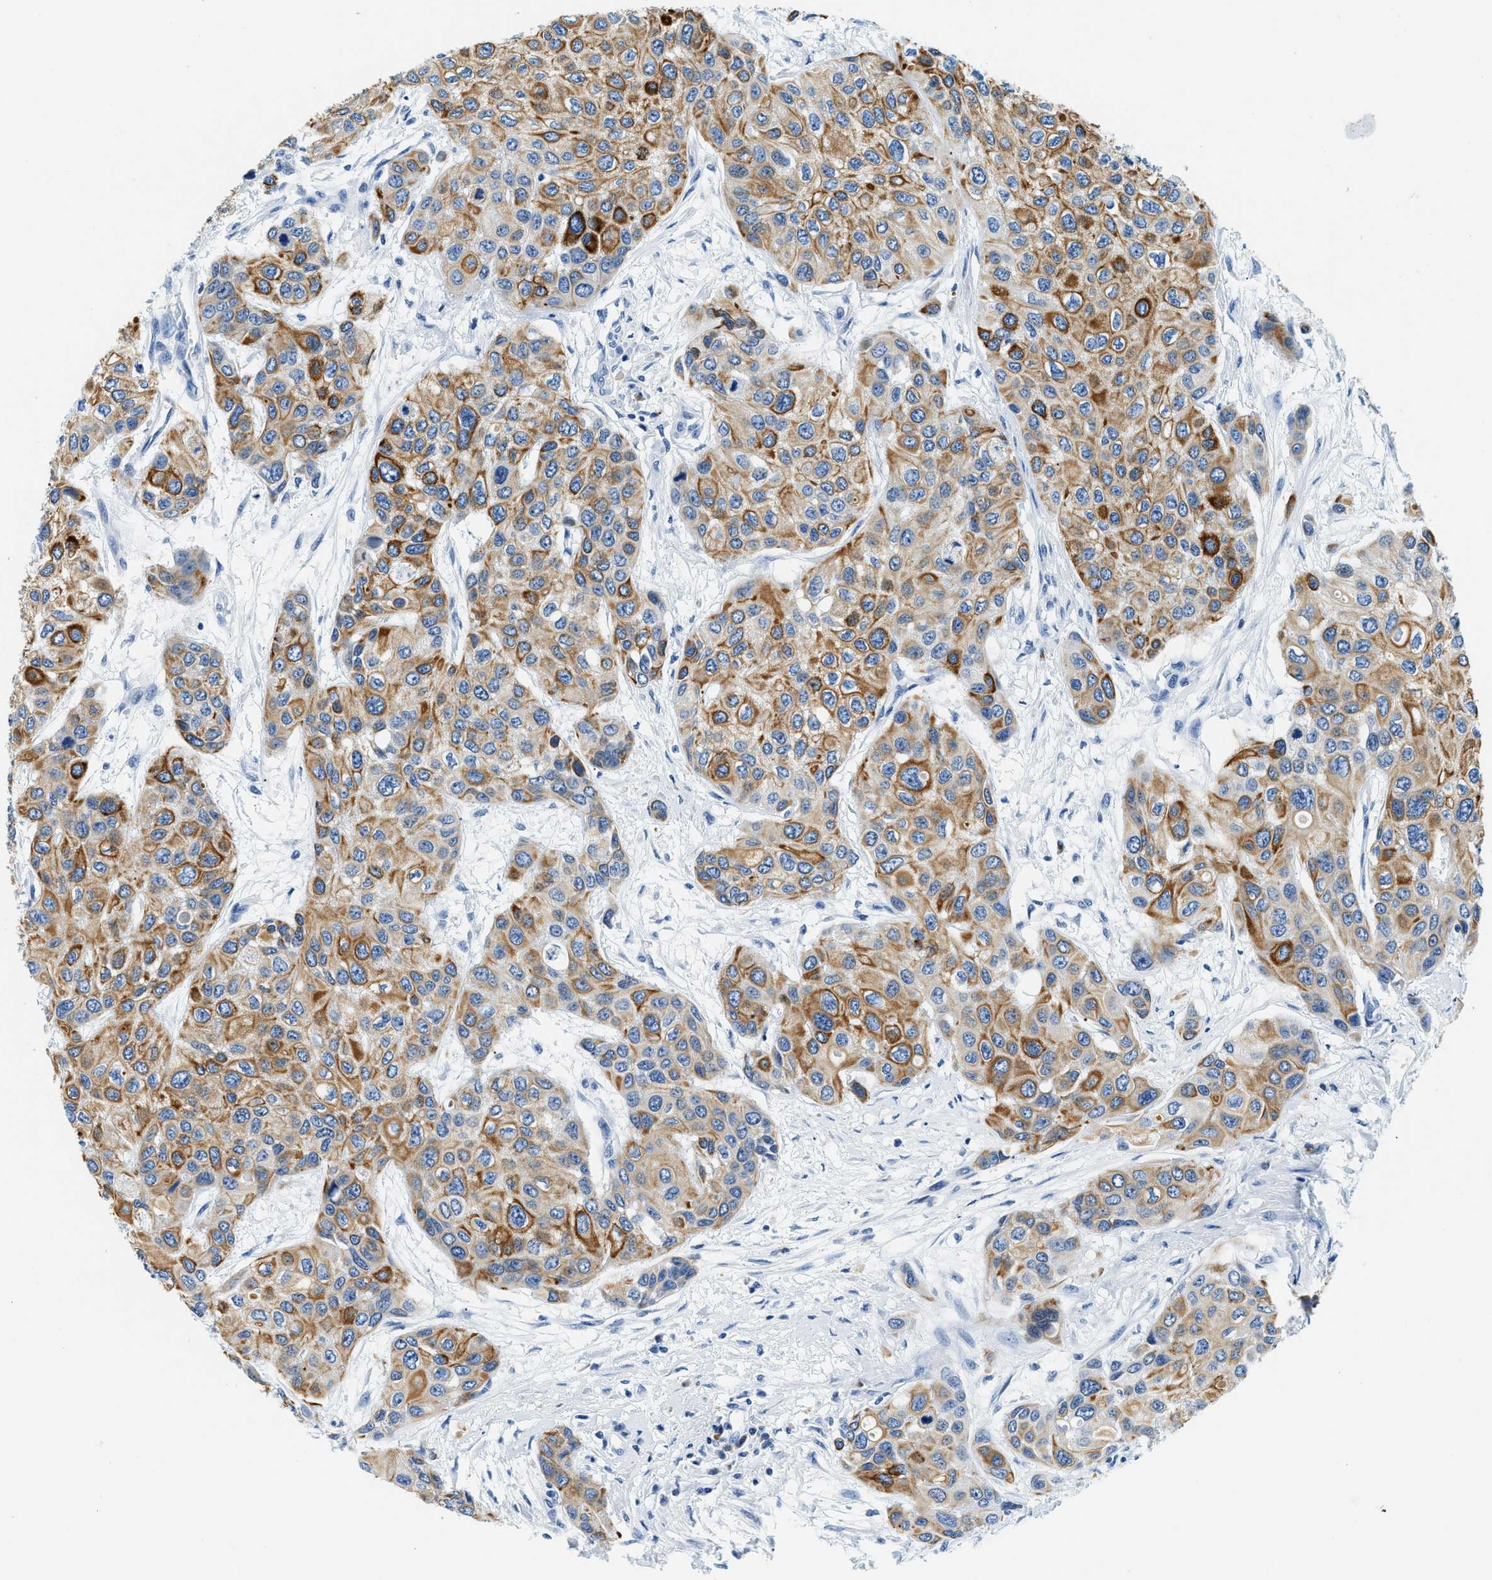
{"staining": {"intensity": "moderate", "quantity": ">75%", "location": "cytoplasmic/membranous"}, "tissue": "urothelial cancer", "cell_type": "Tumor cells", "image_type": "cancer", "snomed": [{"axis": "morphology", "description": "Urothelial carcinoma, High grade"}, {"axis": "topography", "description": "Urinary bladder"}], "caption": "Immunohistochemical staining of urothelial carcinoma (high-grade) demonstrates moderate cytoplasmic/membranous protein staining in approximately >75% of tumor cells.", "gene": "STXBP2", "patient": {"sex": "female", "age": 56}}